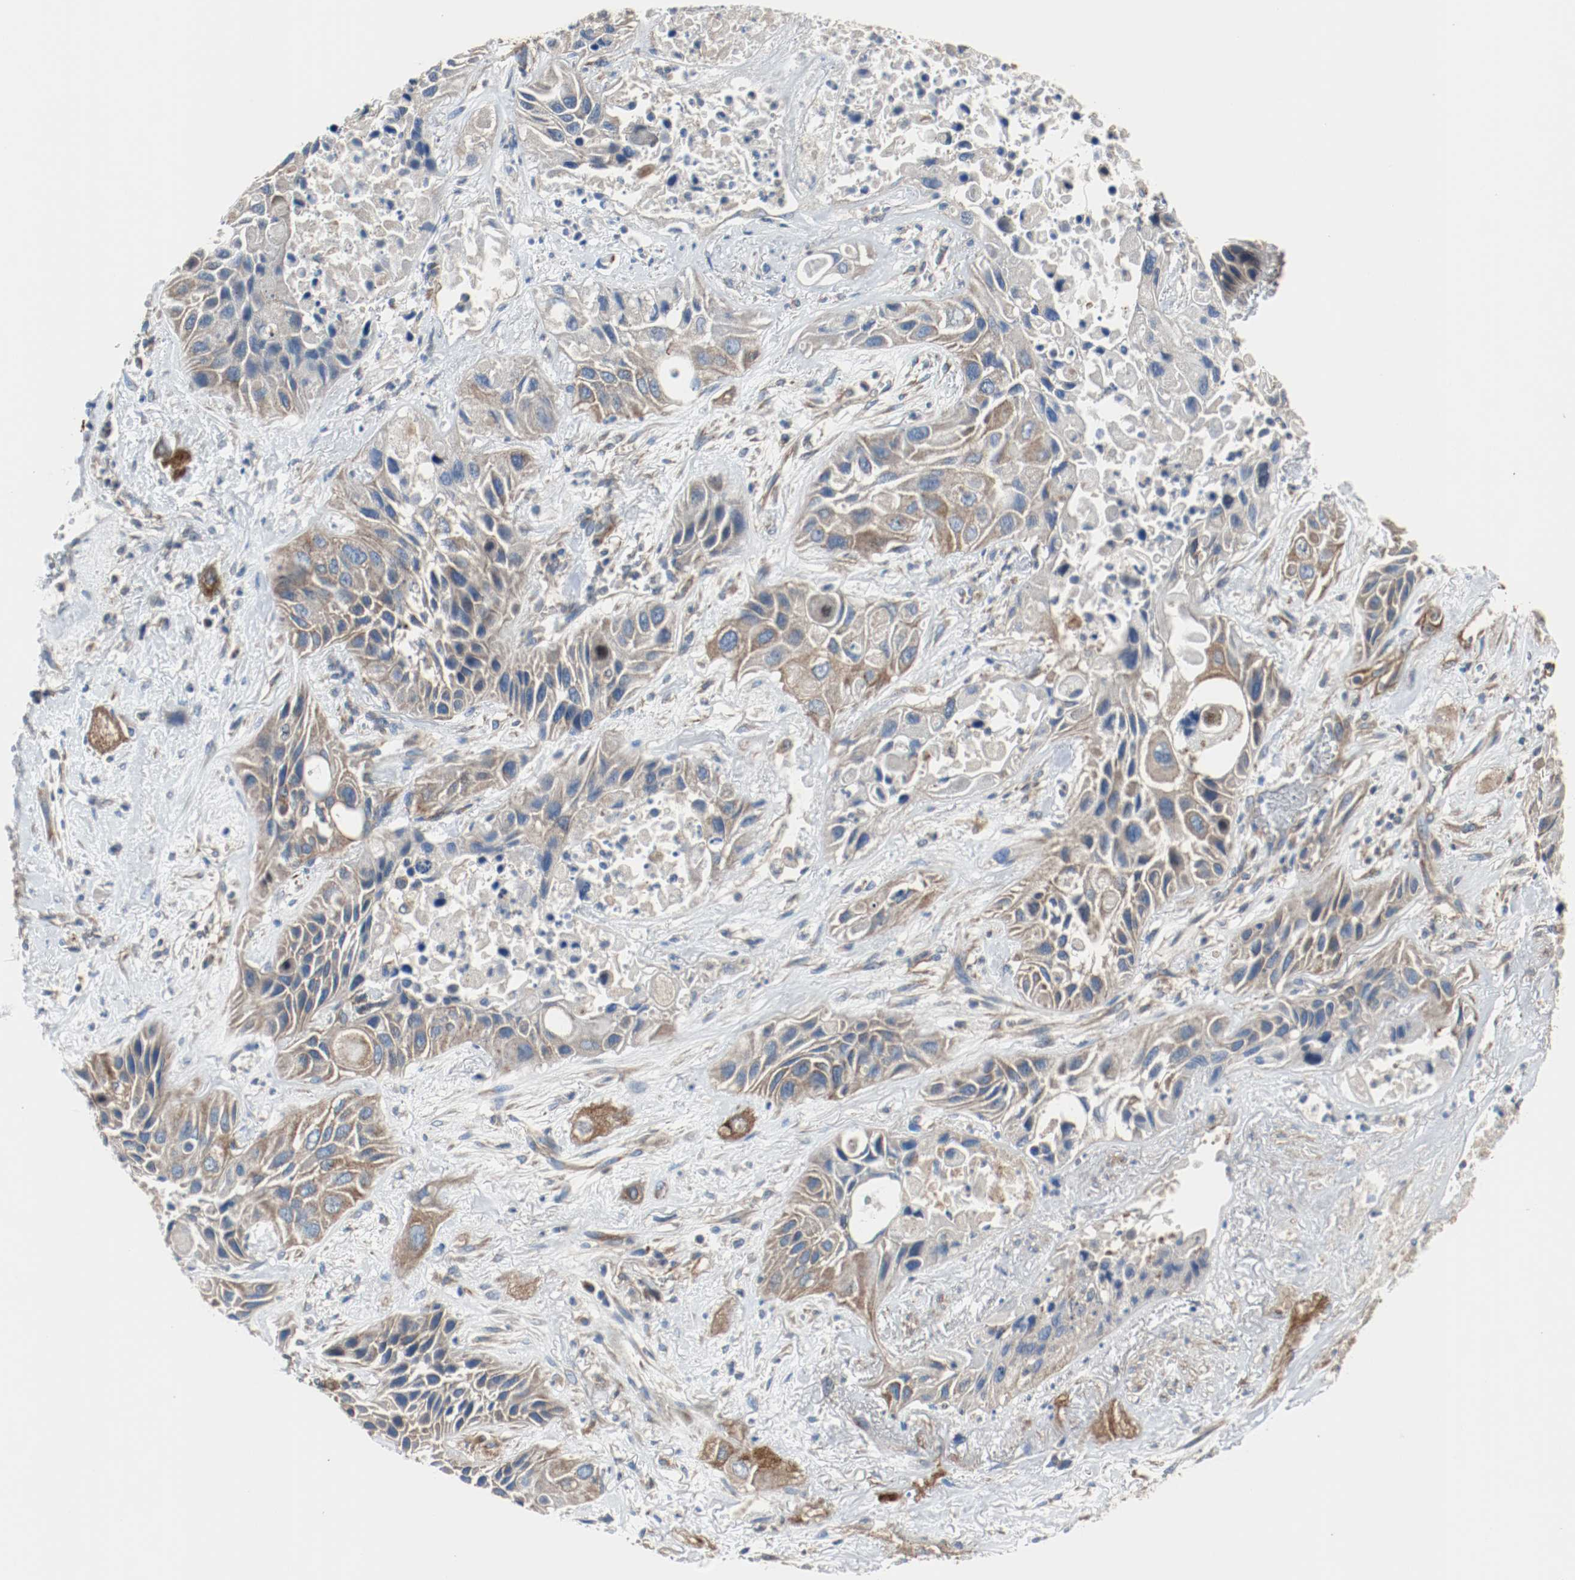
{"staining": {"intensity": "moderate", "quantity": ">75%", "location": "cytoplasmic/membranous"}, "tissue": "lung cancer", "cell_type": "Tumor cells", "image_type": "cancer", "snomed": [{"axis": "morphology", "description": "Squamous cell carcinoma, NOS"}, {"axis": "topography", "description": "Lung"}], "caption": "Lung cancer (squamous cell carcinoma) stained with a protein marker shows moderate staining in tumor cells.", "gene": "TUBA3D", "patient": {"sex": "female", "age": 76}}